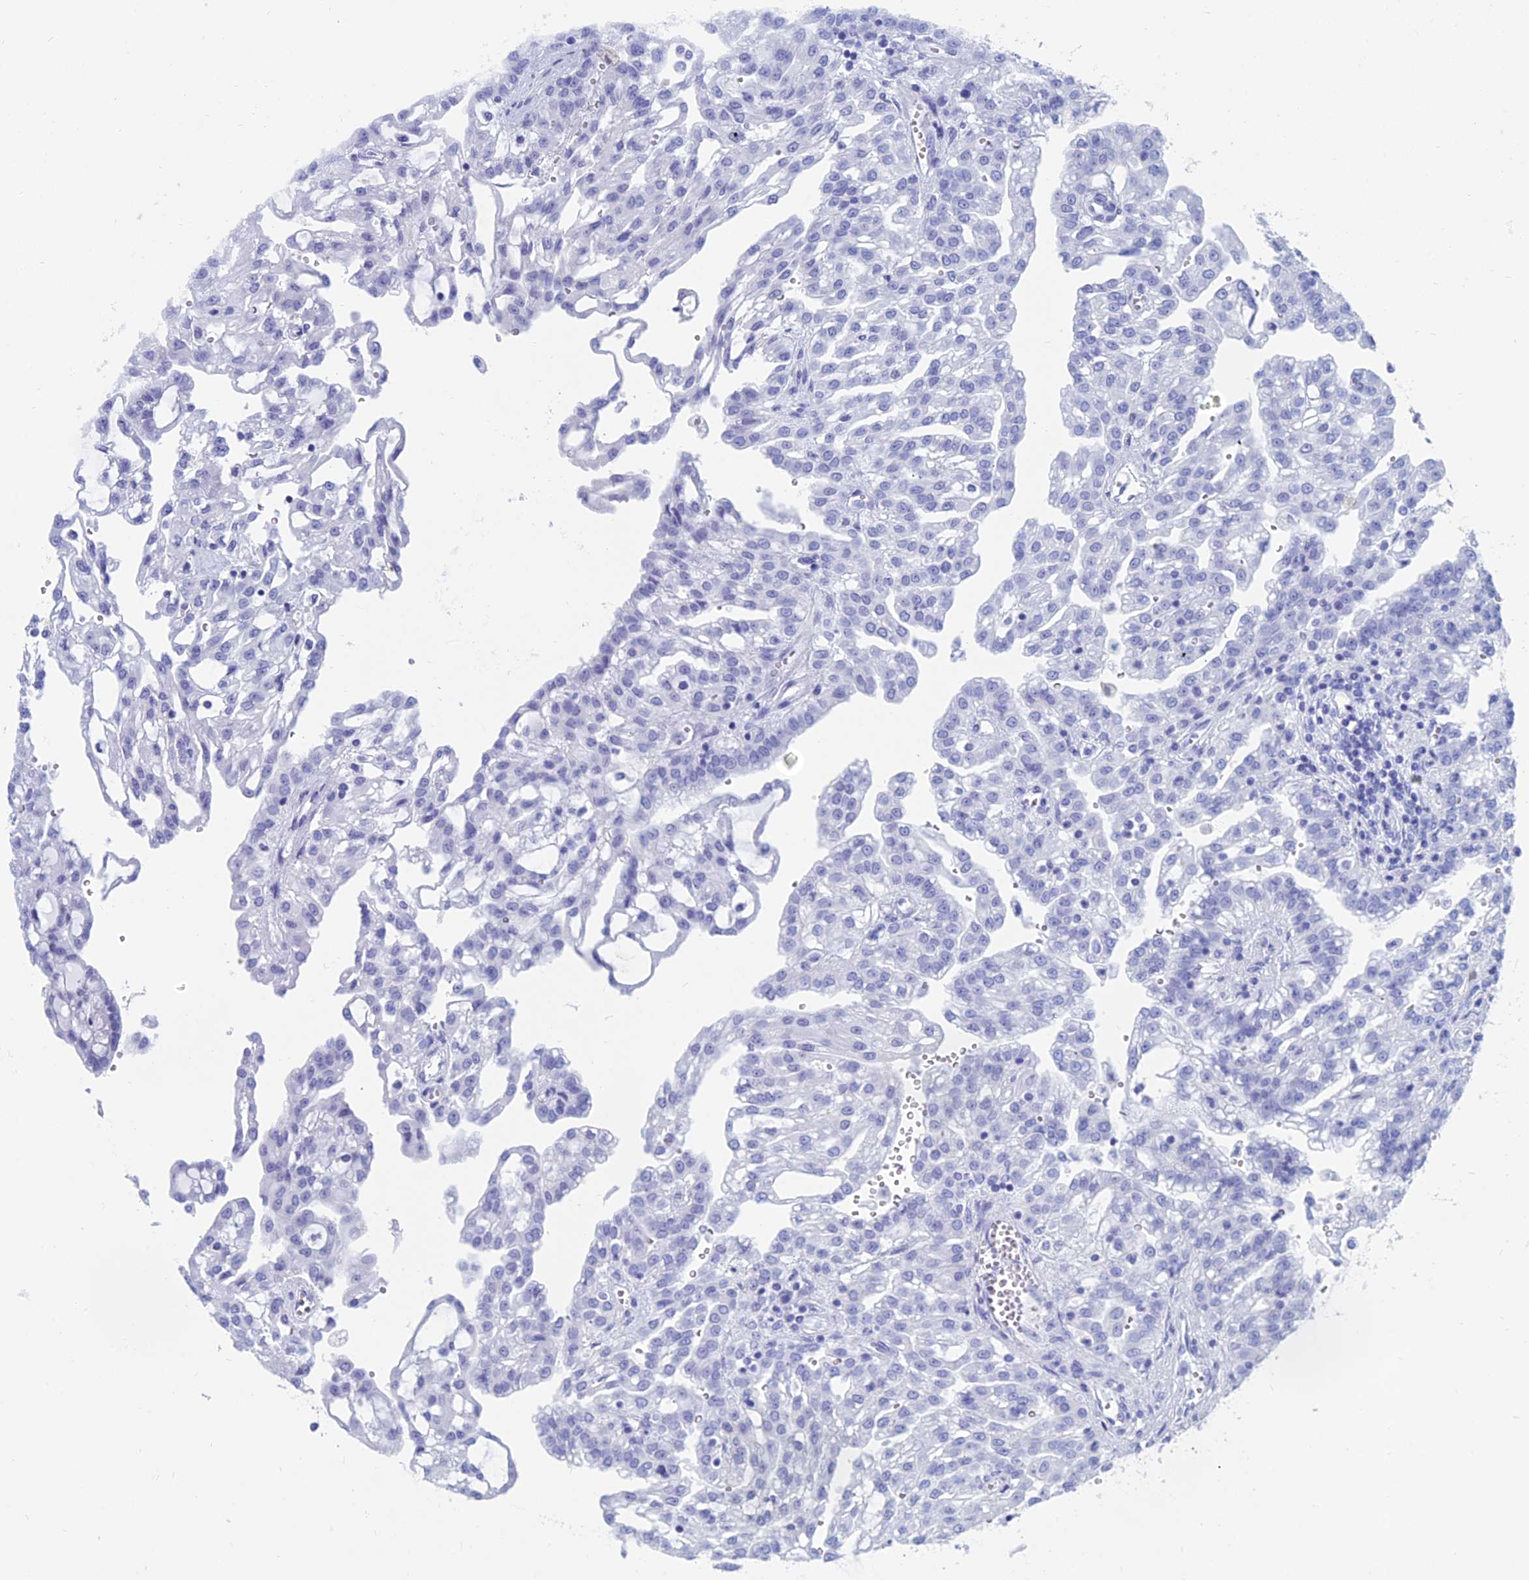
{"staining": {"intensity": "negative", "quantity": "none", "location": "none"}, "tissue": "renal cancer", "cell_type": "Tumor cells", "image_type": "cancer", "snomed": [{"axis": "morphology", "description": "Adenocarcinoma, NOS"}, {"axis": "topography", "description": "Kidney"}], "caption": "IHC of human renal adenocarcinoma exhibits no staining in tumor cells. (IHC, brightfield microscopy, high magnification).", "gene": "CAPS", "patient": {"sex": "male", "age": 63}}